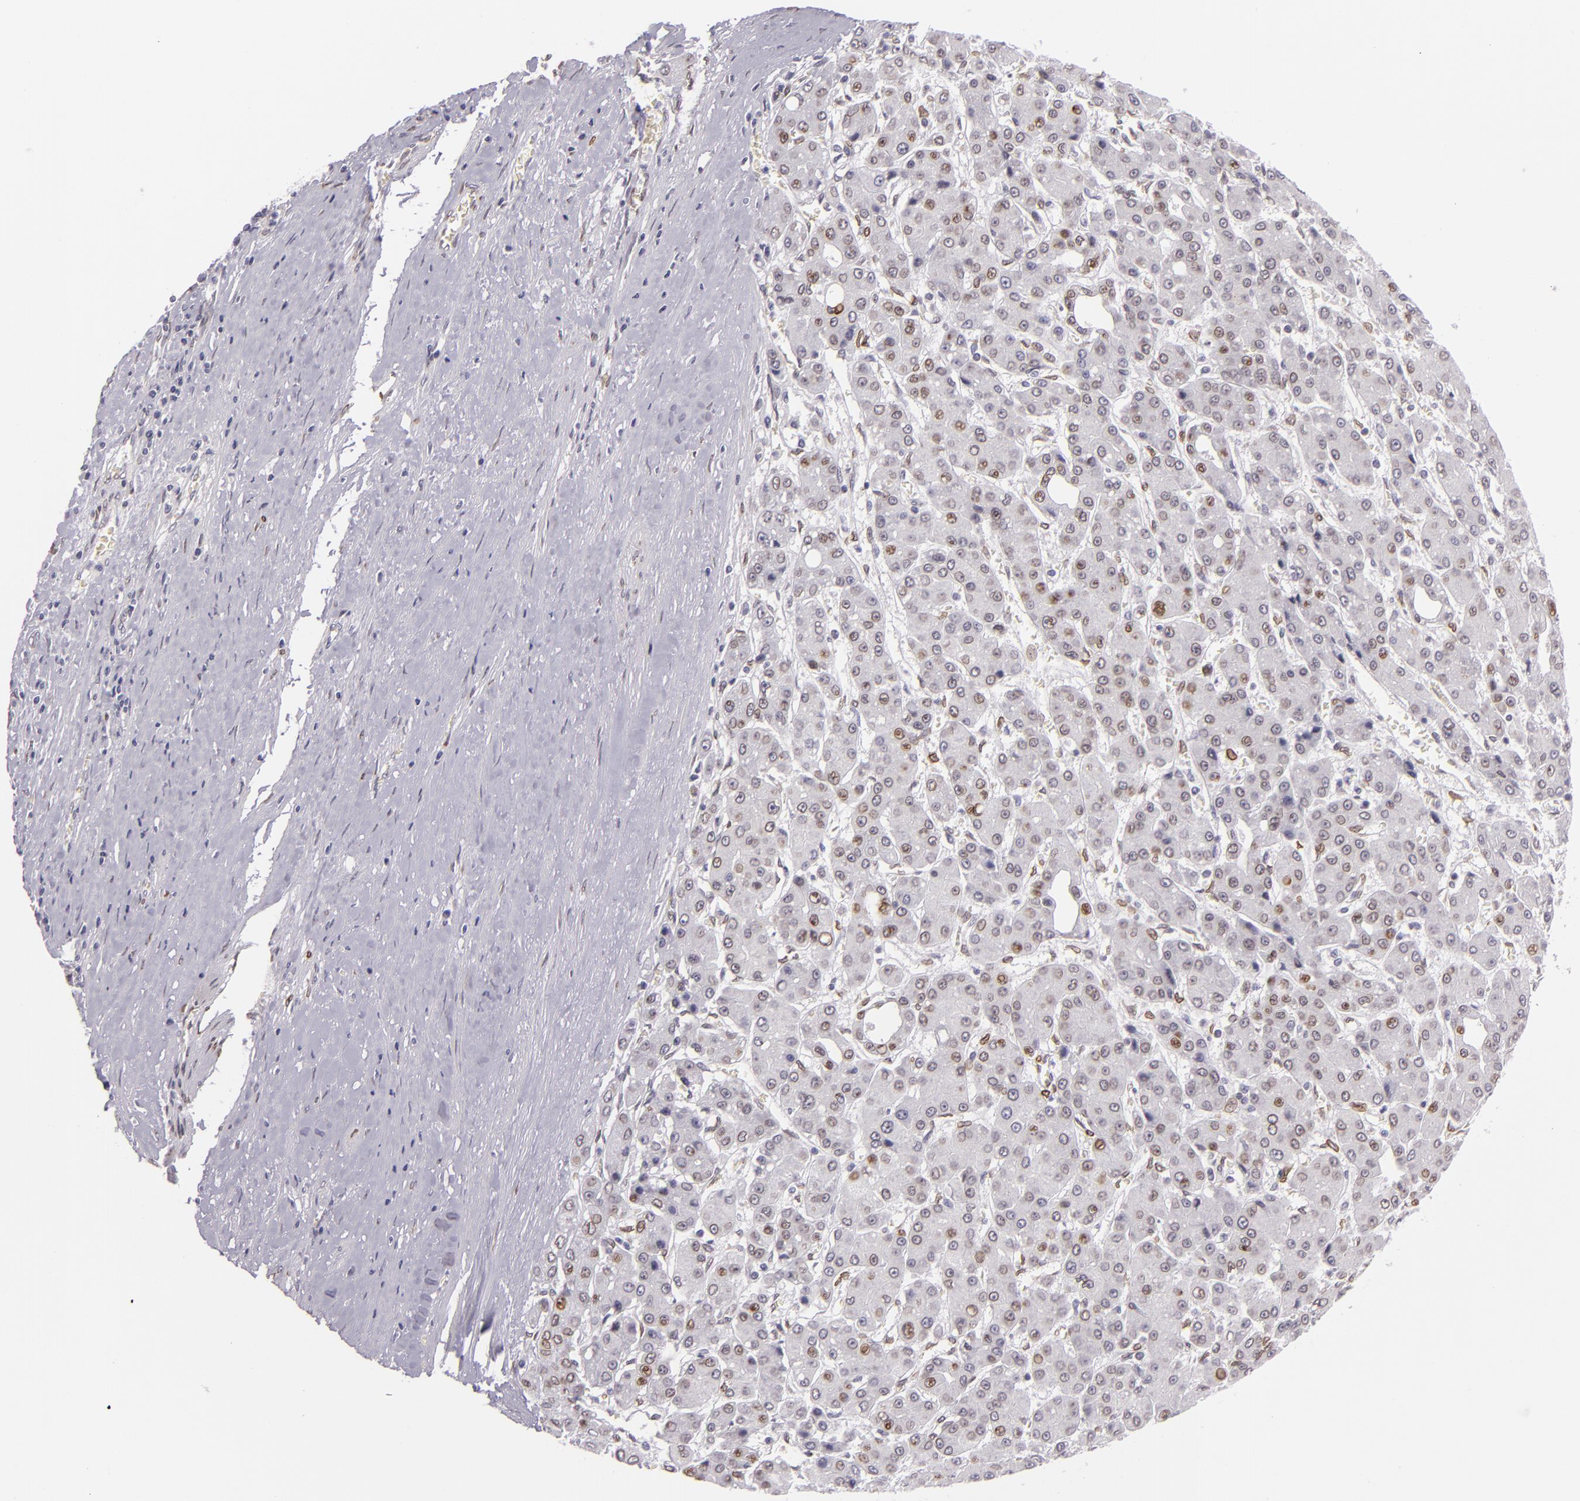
{"staining": {"intensity": "moderate", "quantity": "25%-75%", "location": "nuclear"}, "tissue": "liver cancer", "cell_type": "Tumor cells", "image_type": "cancer", "snomed": [{"axis": "morphology", "description": "Carcinoma, Hepatocellular, NOS"}, {"axis": "topography", "description": "Liver"}], "caption": "Tumor cells show moderate nuclear expression in about 25%-75% of cells in hepatocellular carcinoma (liver).", "gene": "EMD", "patient": {"sex": "male", "age": 69}}